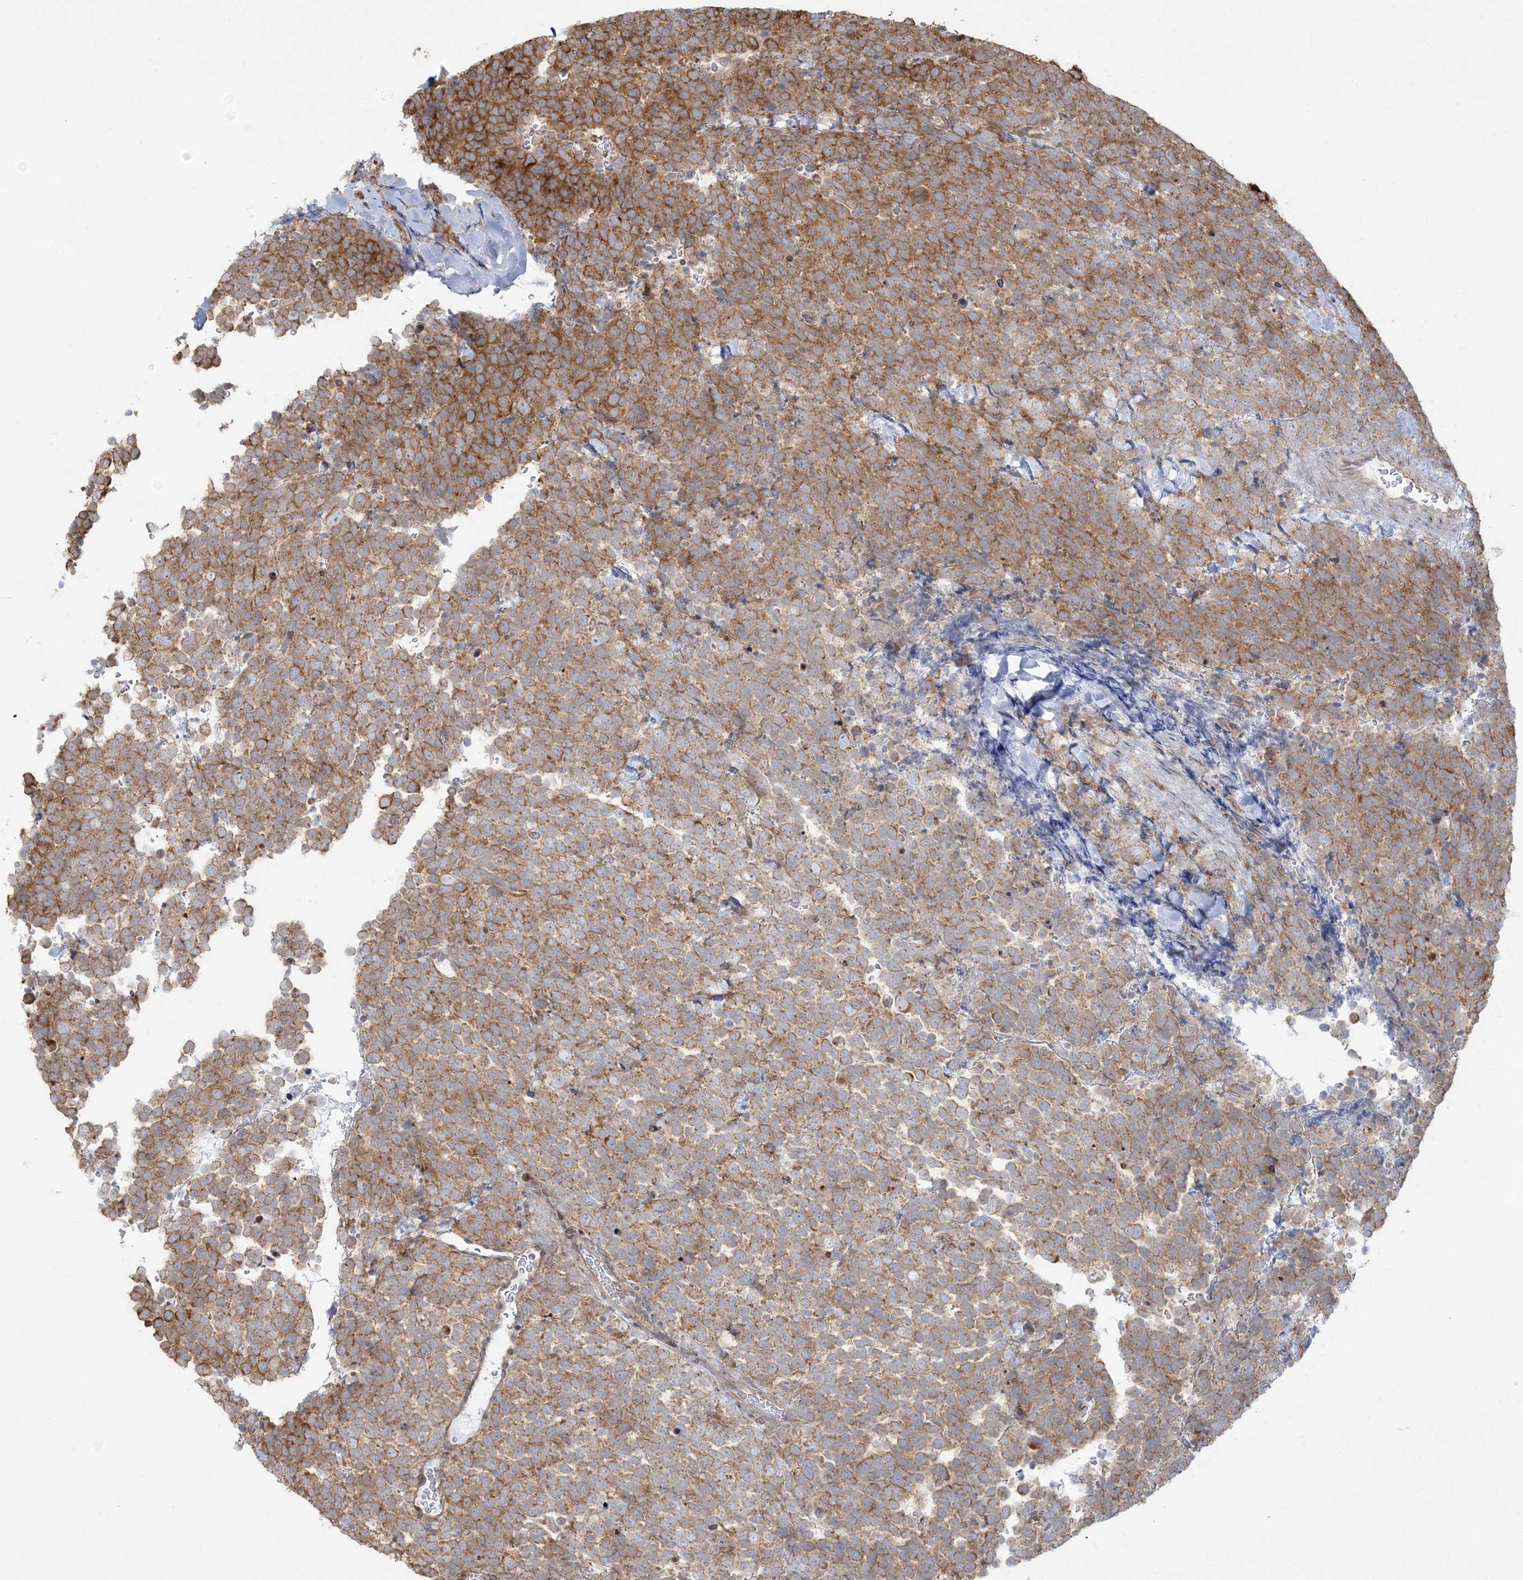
{"staining": {"intensity": "moderate", "quantity": ">75%", "location": "cytoplasmic/membranous"}, "tissue": "urothelial cancer", "cell_type": "Tumor cells", "image_type": "cancer", "snomed": [{"axis": "morphology", "description": "Urothelial carcinoma, High grade"}, {"axis": "topography", "description": "Urinary bladder"}], "caption": "The immunohistochemical stain highlights moderate cytoplasmic/membranous positivity in tumor cells of urothelial carcinoma (high-grade) tissue. (Stains: DAB (3,3'-diaminobenzidine) in brown, nuclei in blue, Microscopy: brightfield microscopy at high magnification).", "gene": "ZC3H6", "patient": {"sex": "female", "age": 82}}